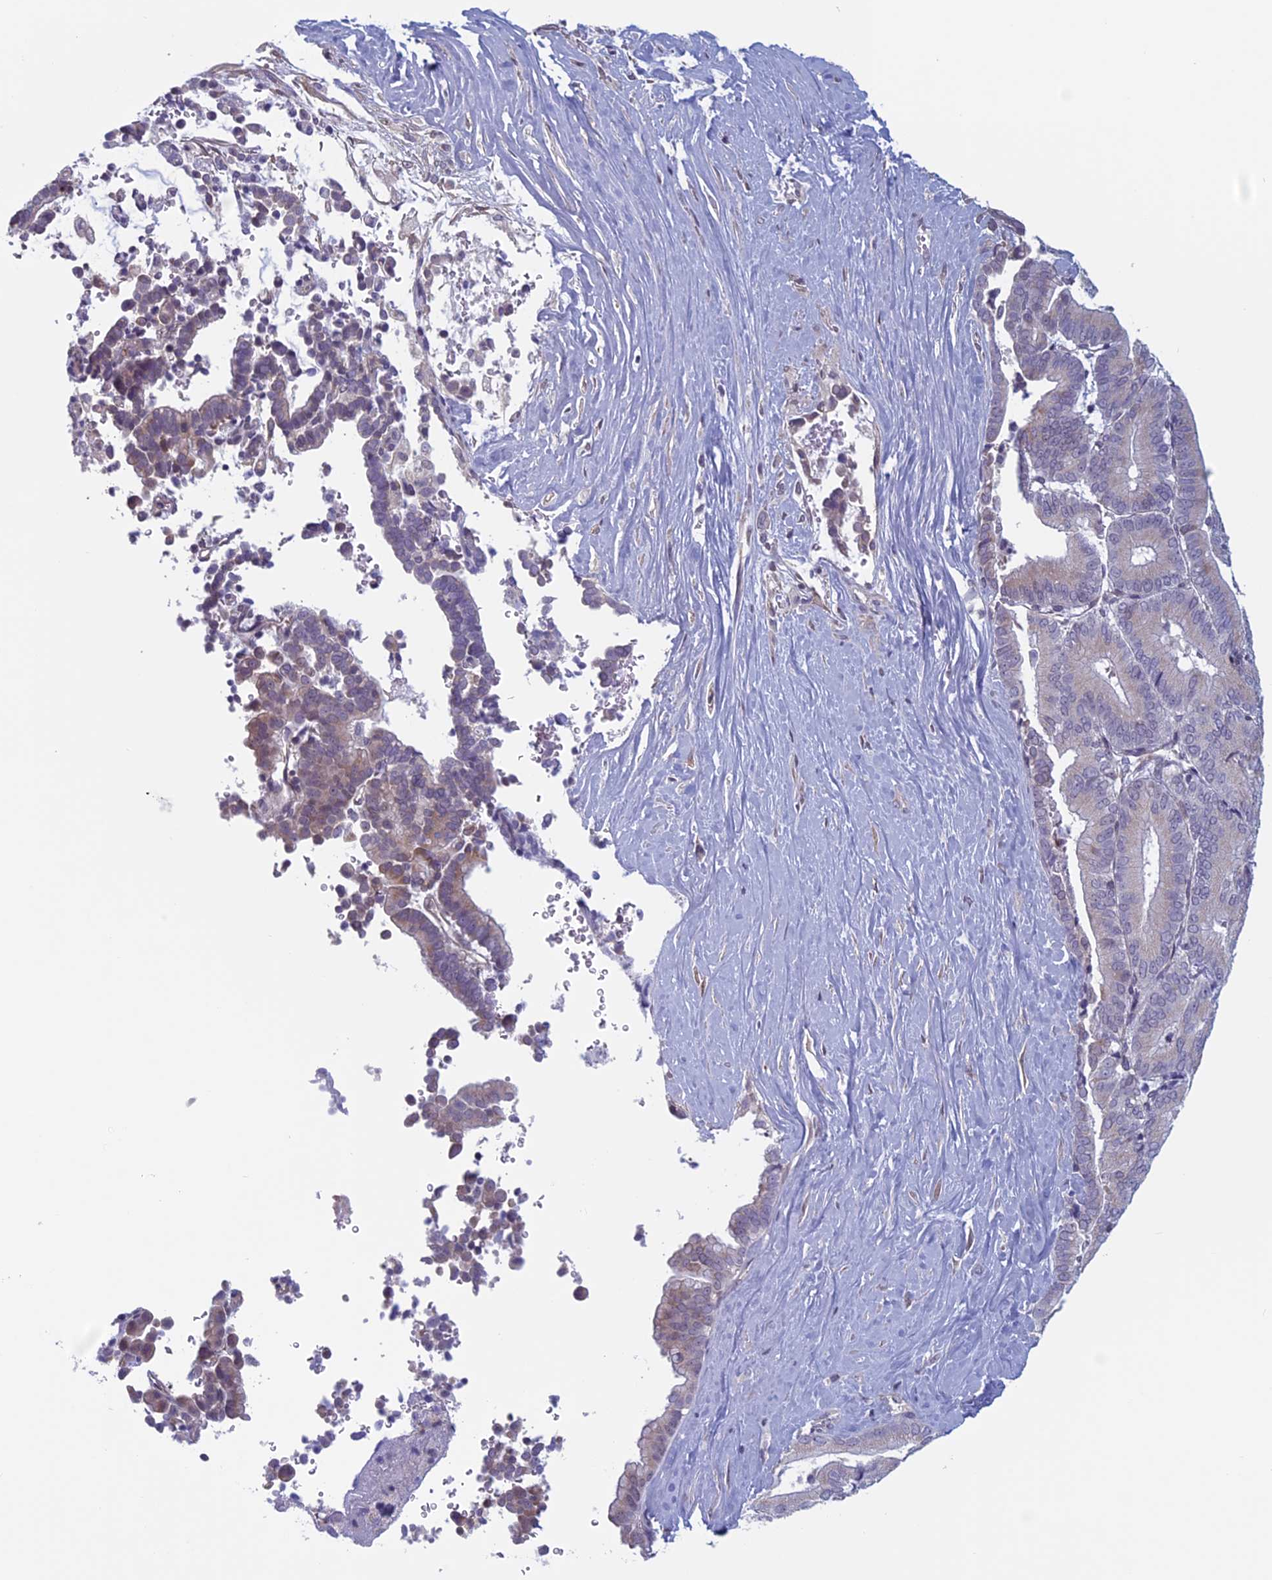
{"staining": {"intensity": "weak", "quantity": "25%-75%", "location": "cytoplasmic/membranous"}, "tissue": "liver cancer", "cell_type": "Tumor cells", "image_type": "cancer", "snomed": [{"axis": "morphology", "description": "Cholangiocarcinoma"}, {"axis": "topography", "description": "Liver"}], "caption": "Tumor cells reveal low levels of weak cytoplasmic/membranous staining in approximately 25%-75% of cells in cholangiocarcinoma (liver).", "gene": "SLC1A6", "patient": {"sex": "female", "age": 75}}